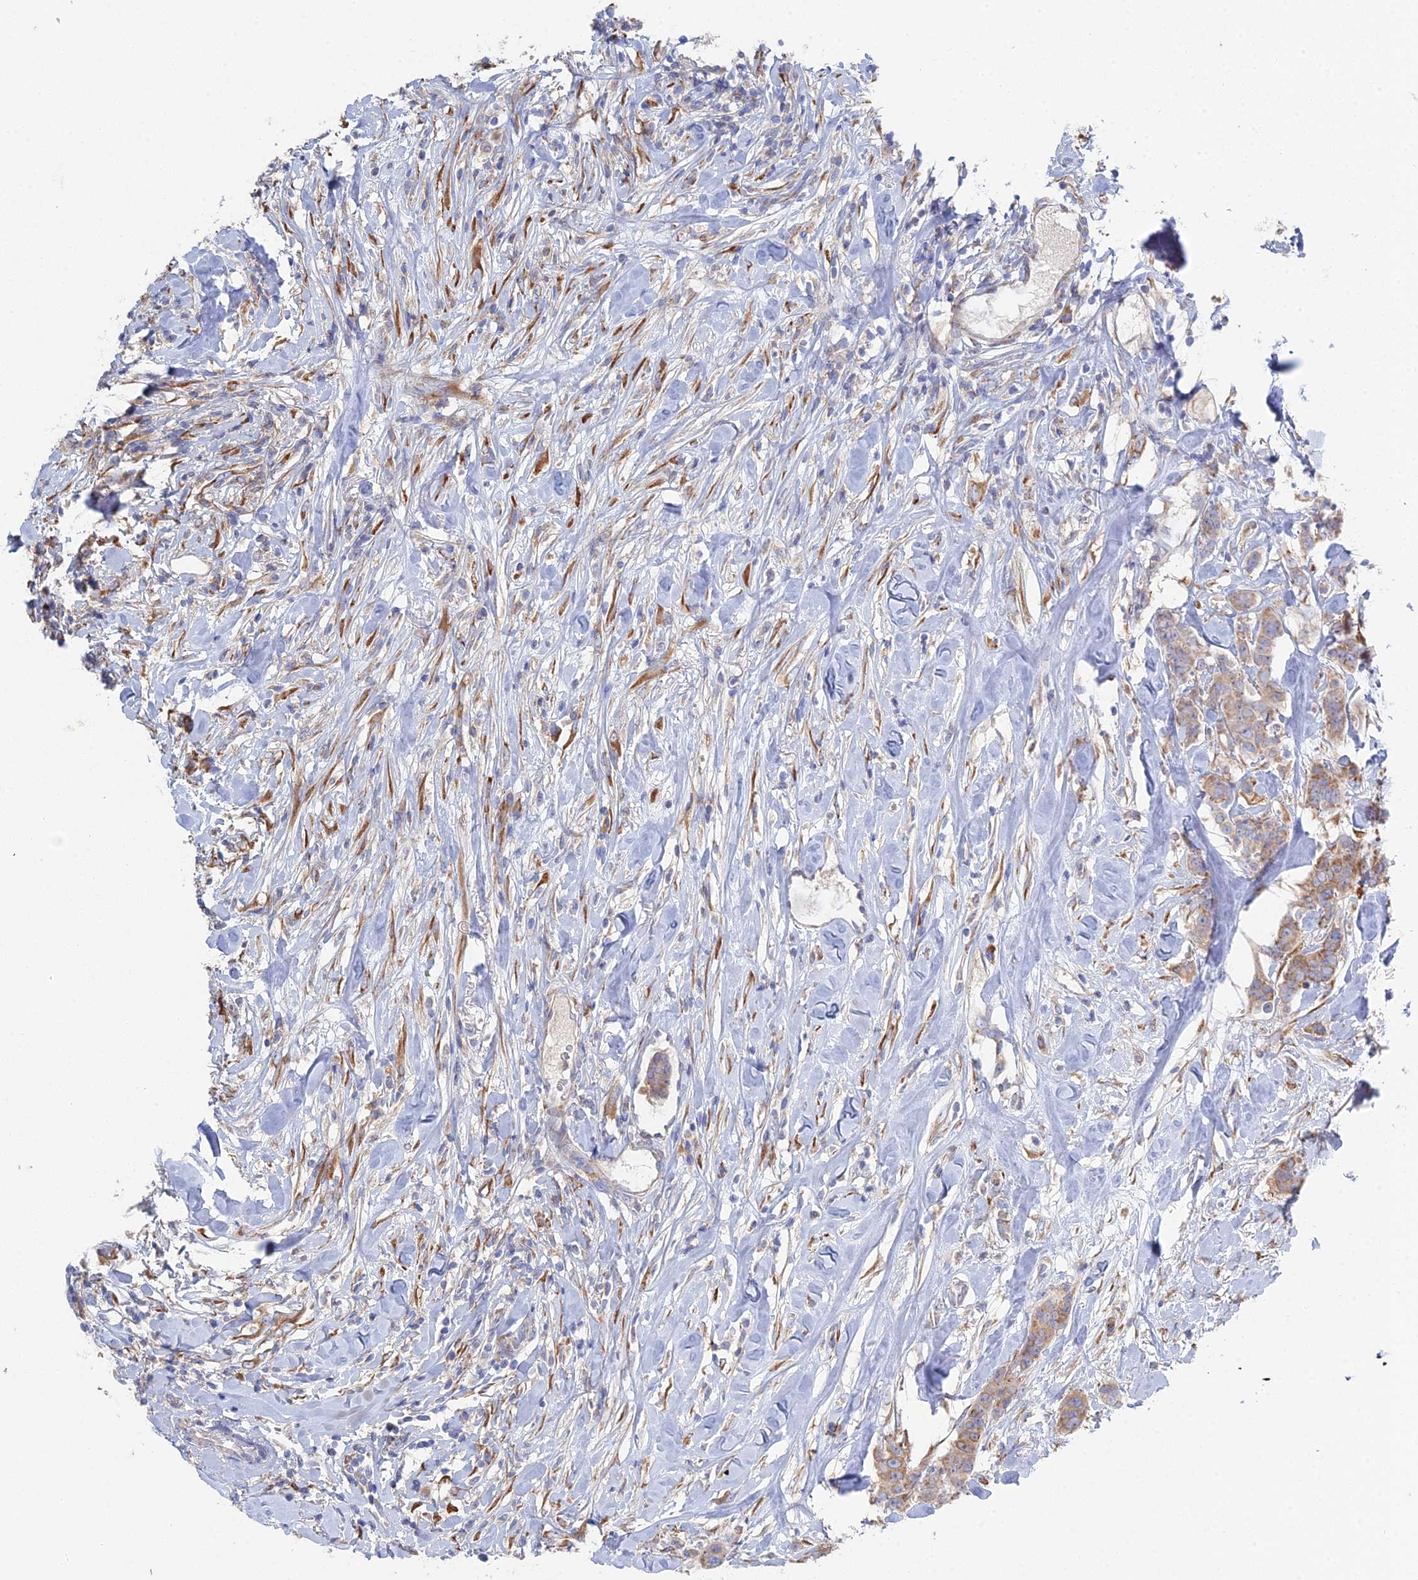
{"staining": {"intensity": "weak", "quantity": "25%-75%", "location": "cytoplasmic/membranous"}, "tissue": "breast cancer", "cell_type": "Tumor cells", "image_type": "cancer", "snomed": [{"axis": "morphology", "description": "Duct carcinoma"}, {"axis": "topography", "description": "Breast"}], "caption": "High-power microscopy captured an immunohistochemistry photomicrograph of breast invasive ductal carcinoma, revealing weak cytoplasmic/membranous expression in about 25%-75% of tumor cells.", "gene": "TRAPPC6A", "patient": {"sex": "female", "age": 40}}